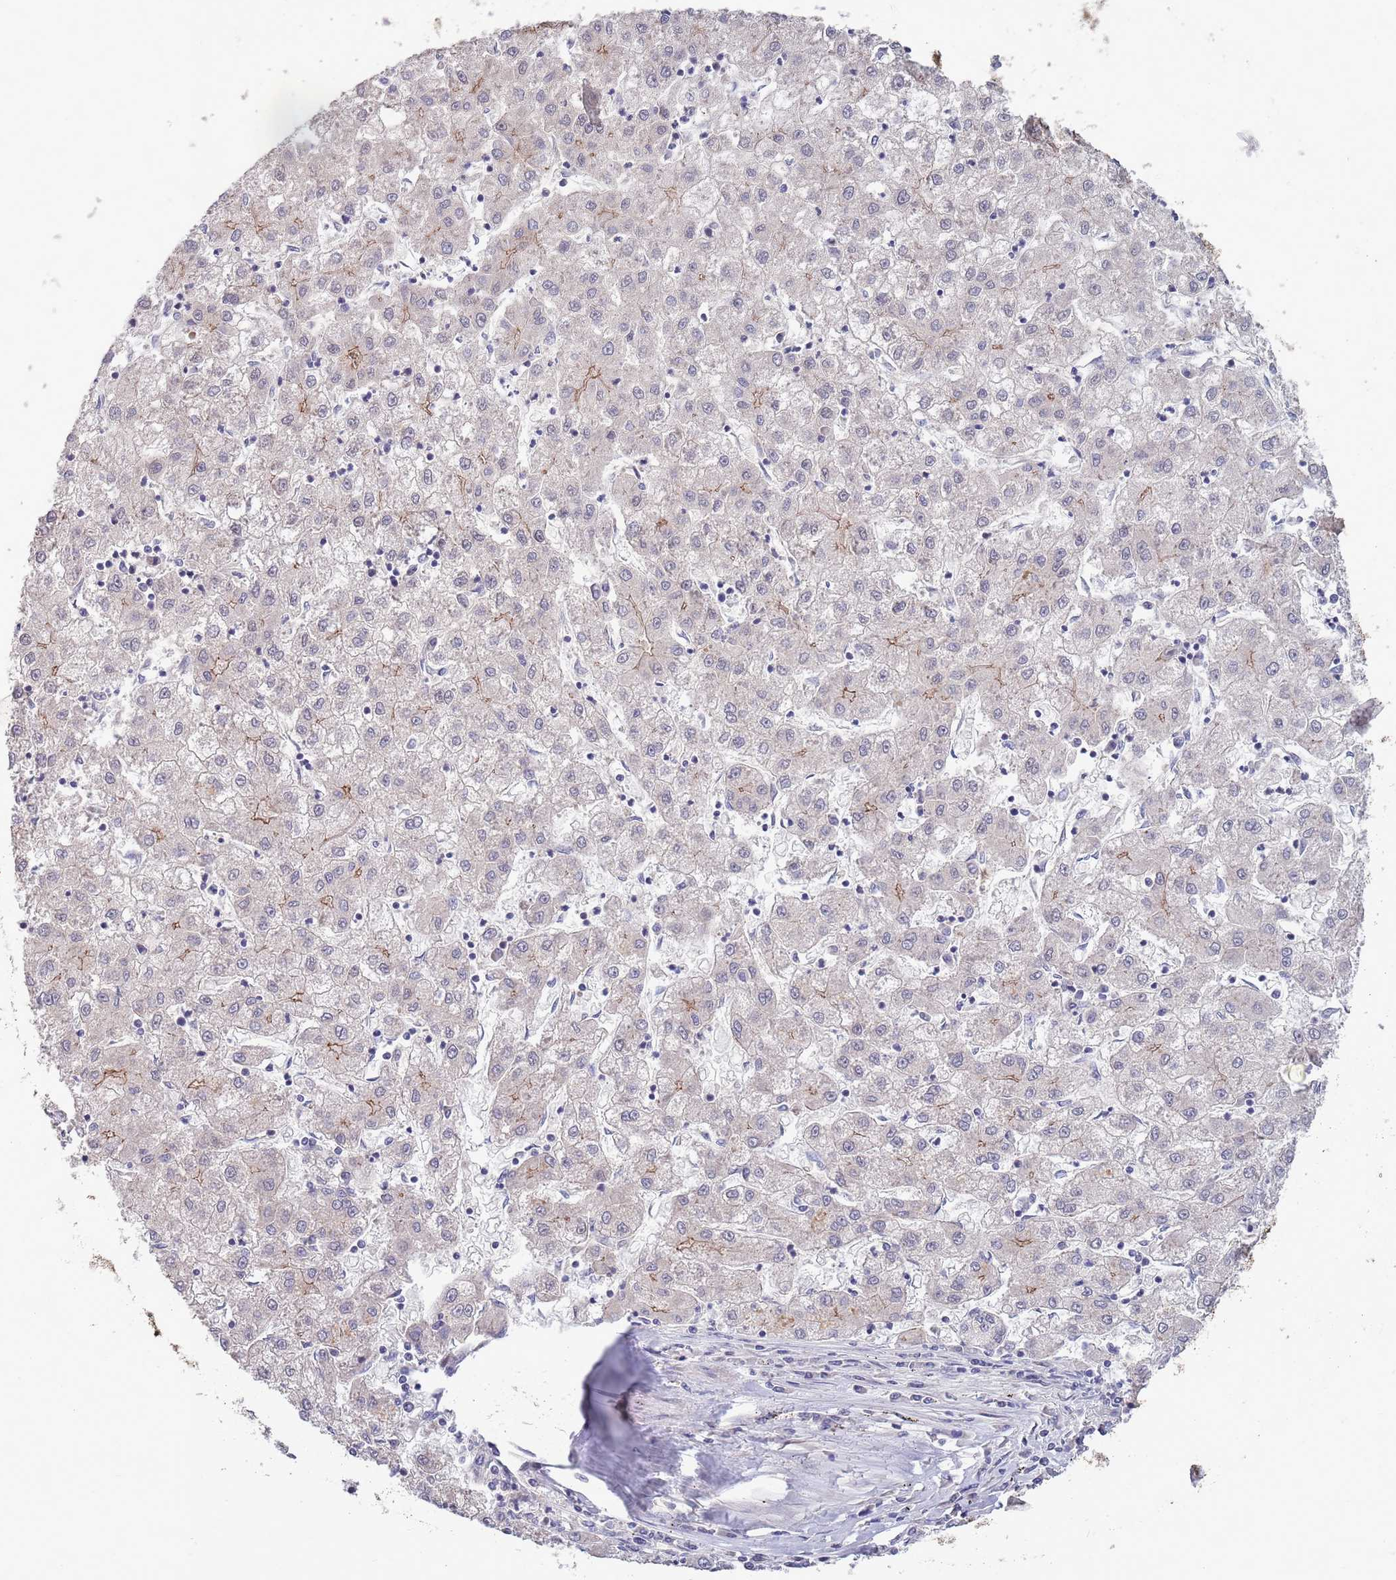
{"staining": {"intensity": "moderate", "quantity": "<25%", "location": "cytoplasmic/membranous"}, "tissue": "liver cancer", "cell_type": "Tumor cells", "image_type": "cancer", "snomed": [{"axis": "morphology", "description": "Carcinoma, Hepatocellular, NOS"}, {"axis": "topography", "description": "Liver"}], "caption": "This is an image of IHC staining of liver hepatocellular carcinoma, which shows moderate expression in the cytoplasmic/membranous of tumor cells.", "gene": "MARVELD2", "patient": {"sex": "male", "age": 72}}